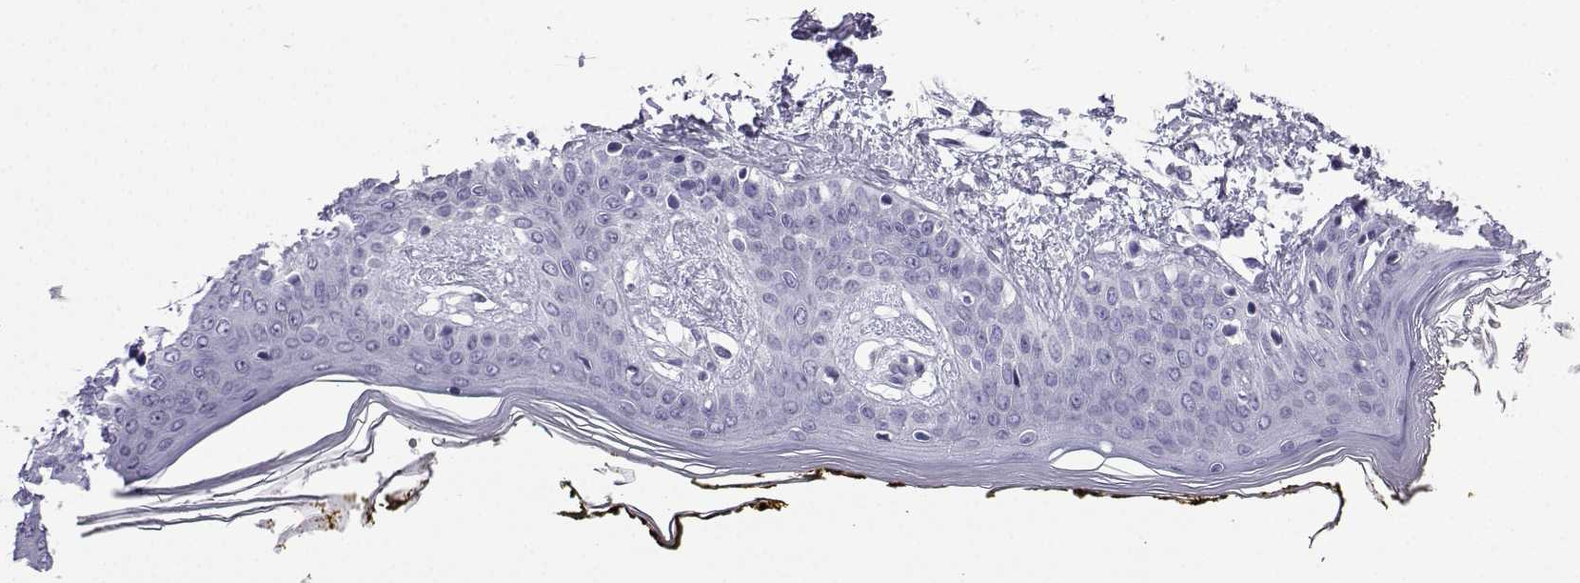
{"staining": {"intensity": "negative", "quantity": "none", "location": "none"}, "tissue": "skin", "cell_type": "Fibroblasts", "image_type": "normal", "snomed": [{"axis": "morphology", "description": "Normal tissue, NOS"}, {"axis": "topography", "description": "Skin"}], "caption": "Immunohistochemistry (IHC) of unremarkable skin shows no staining in fibroblasts. (Immunohistochemistry (IHC), brightfield microscopy, high magnification).", "gene": "ACRBP", "patient": {"sex": "female", "age": 34}}